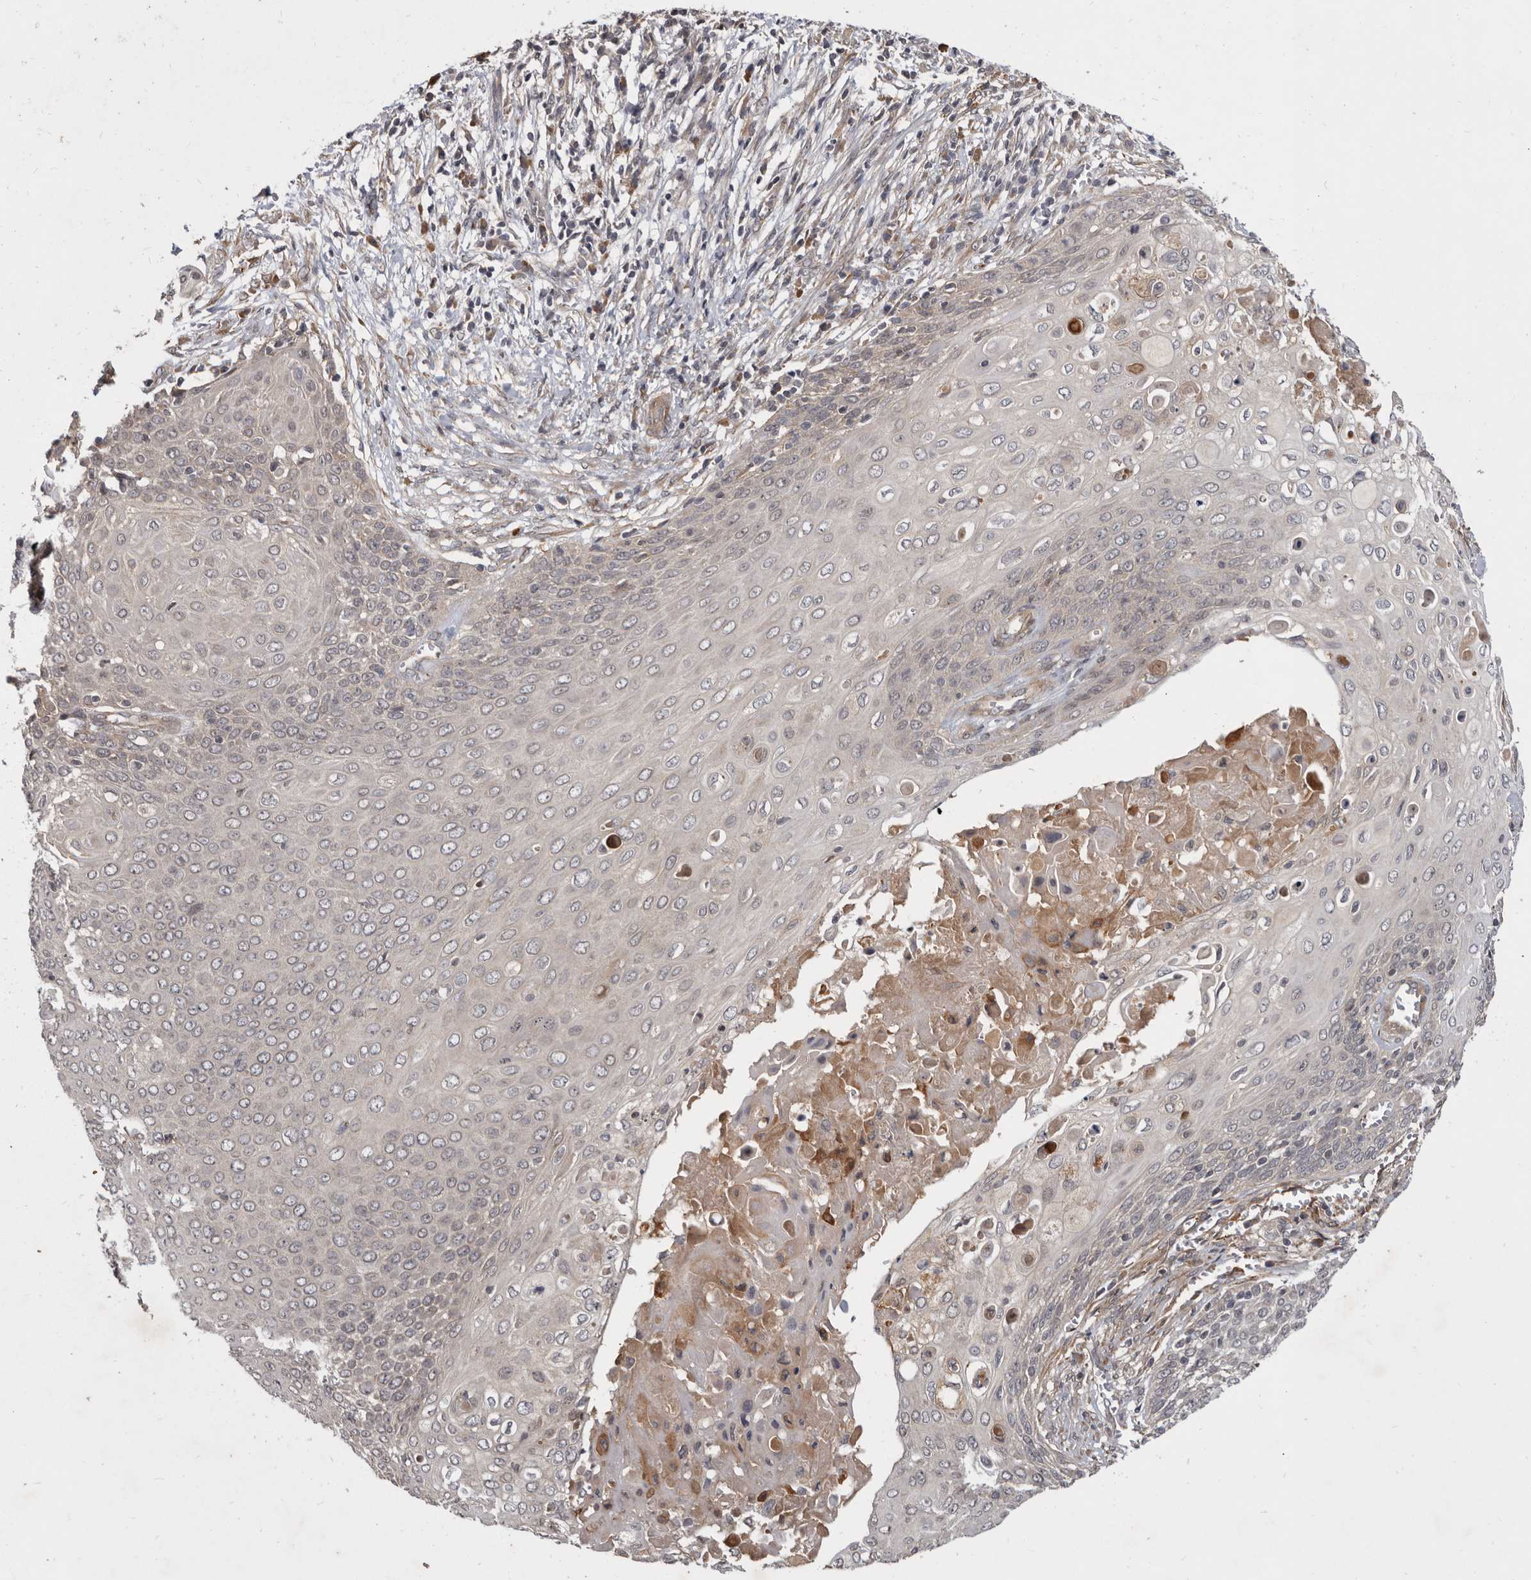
{"staining": {"intensity": "negative", "quantity": "none", "location": "none"}, "tissue": "cervical cancer", "cell_type": "Tumor cells", "image_type": "cancer", "snomed": [{"axis": "morphology", "description": "Squamous cell carcinoma, NOS"}, {"axis": "topography", "description": "Cervix"}], "caption": "Immunohistochemical staining of cervical cancer (squamous cell carcinoma) reveals no significant positivity in tumor cells. (DAB IHC, high magnification).", "gene": "DNAJC28", "patient": {"sex": "female", "age": 39}}